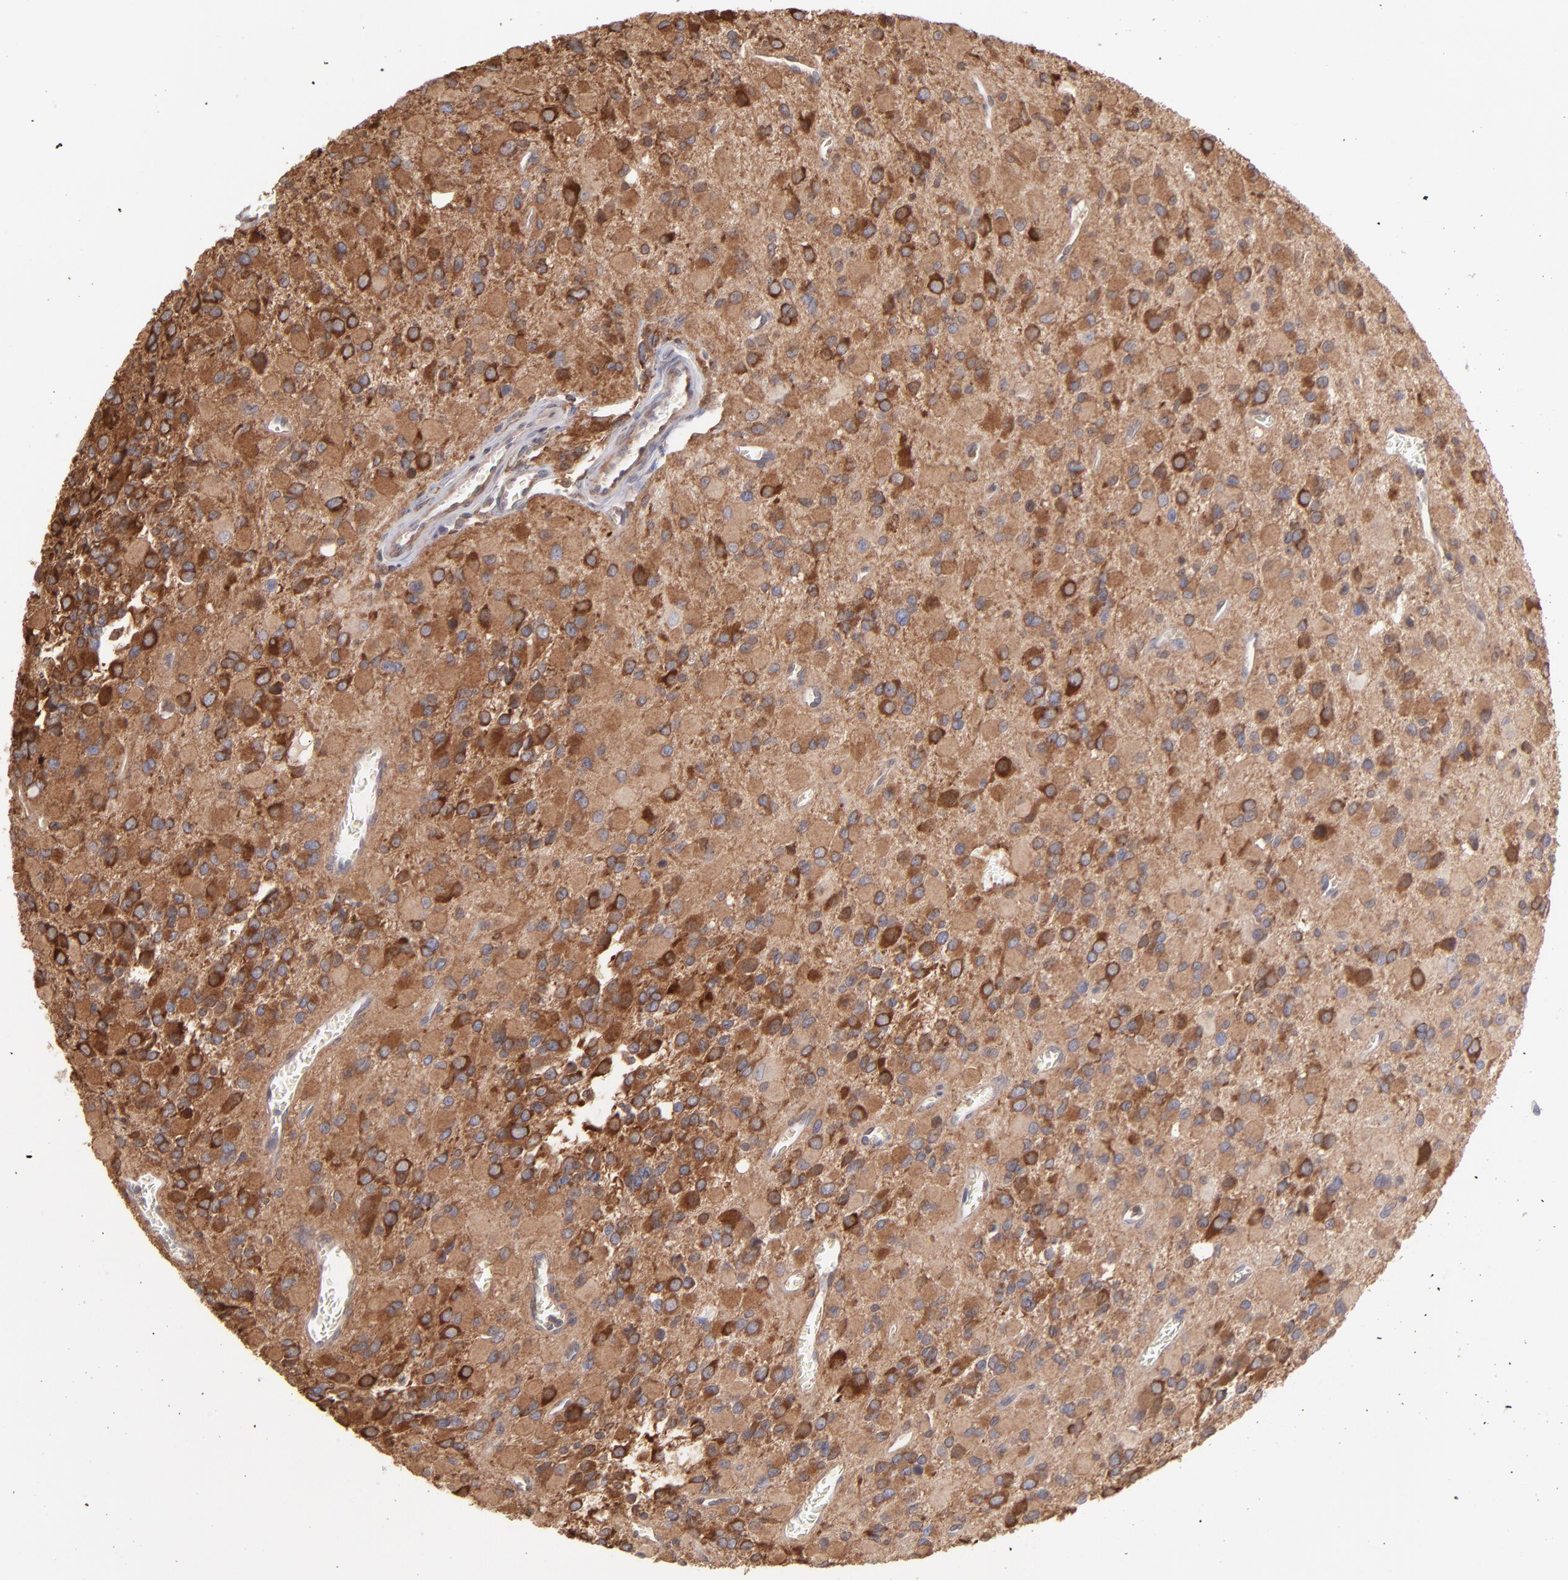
{"staining": {"intensity": "strong", "quantity": ">75%", "location": "cytoplasmic/membranous"}, "tissue": "glioma", "cell_type": "Tumor cells", "image_type": "cancer", "snomed": [{"axis": "morphology", "description": "Glioma, malignant, Low grade"}, {"axis": "topography", "description": "Brain"}], "caption": "Low-grade glioma (malignant) tissue displays strong cytoplasmic/membranous positivity in about >75% of tumor cells, visualized by immunohistochemistry.", "gene": "MAPRE1", "patient": {"sex": "male", "age": 42}}